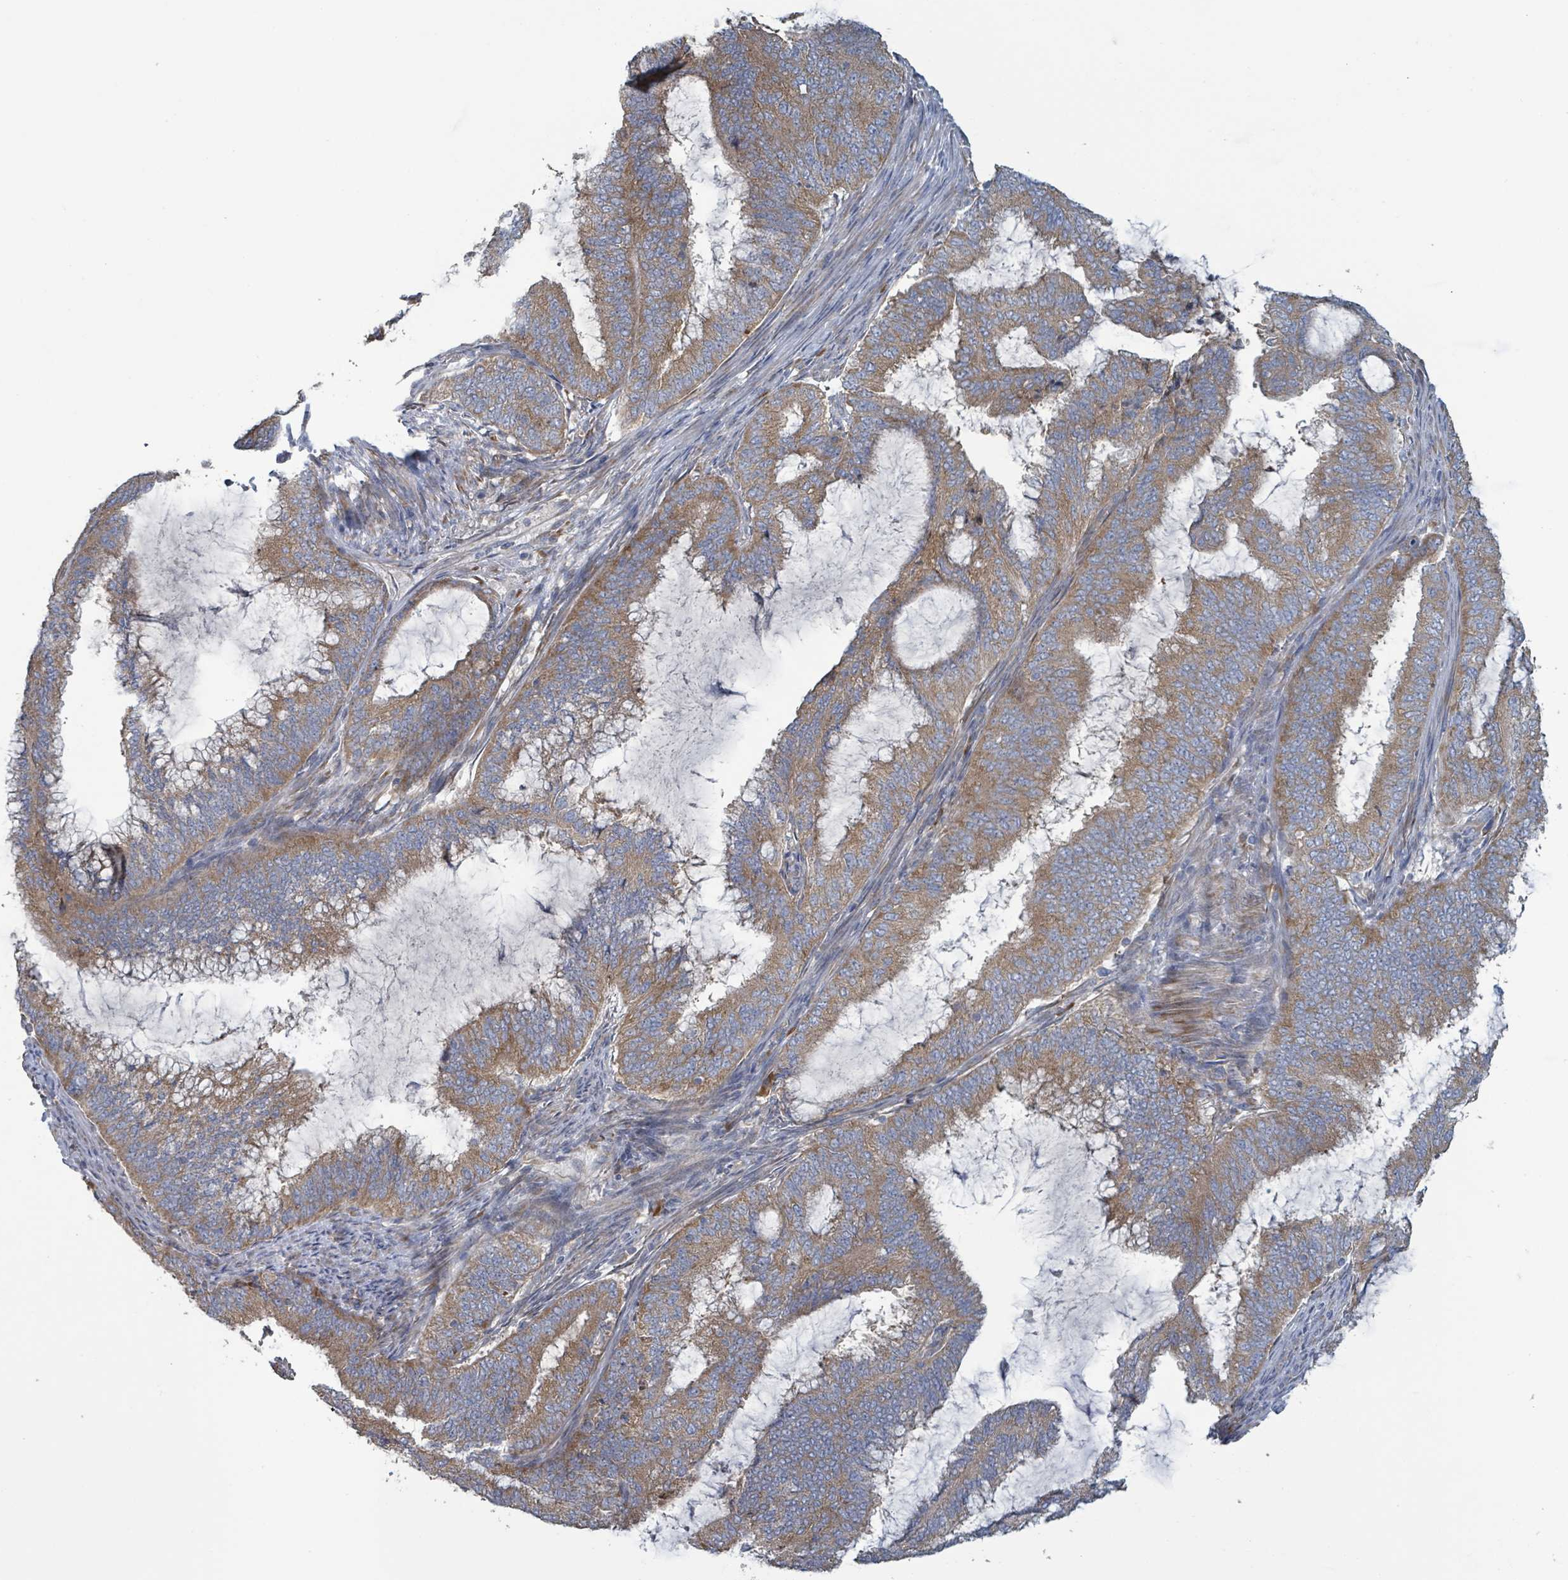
{"staining": {"intensity": "moderate", "quantity": ">75%", "location": "cytoplasmic/membranous"}, "tissue": "endometrial cancer", "cell_type": "Tumor cells", "image_type": "cancer", "snomed": [{"axis": "morphology", "description": "Adenocarcinoma, NOS"}, {"axis": "topography", "description": "Endometrium"}], "caption": "Immunohistochemical staining of endometrial adenocarcinoma displays moderate cytoplasmic/membranous protein positivity in about >75% of tumor cells.", "gene": "RPL32", "patient": {"sex": "female", "age": 51}}